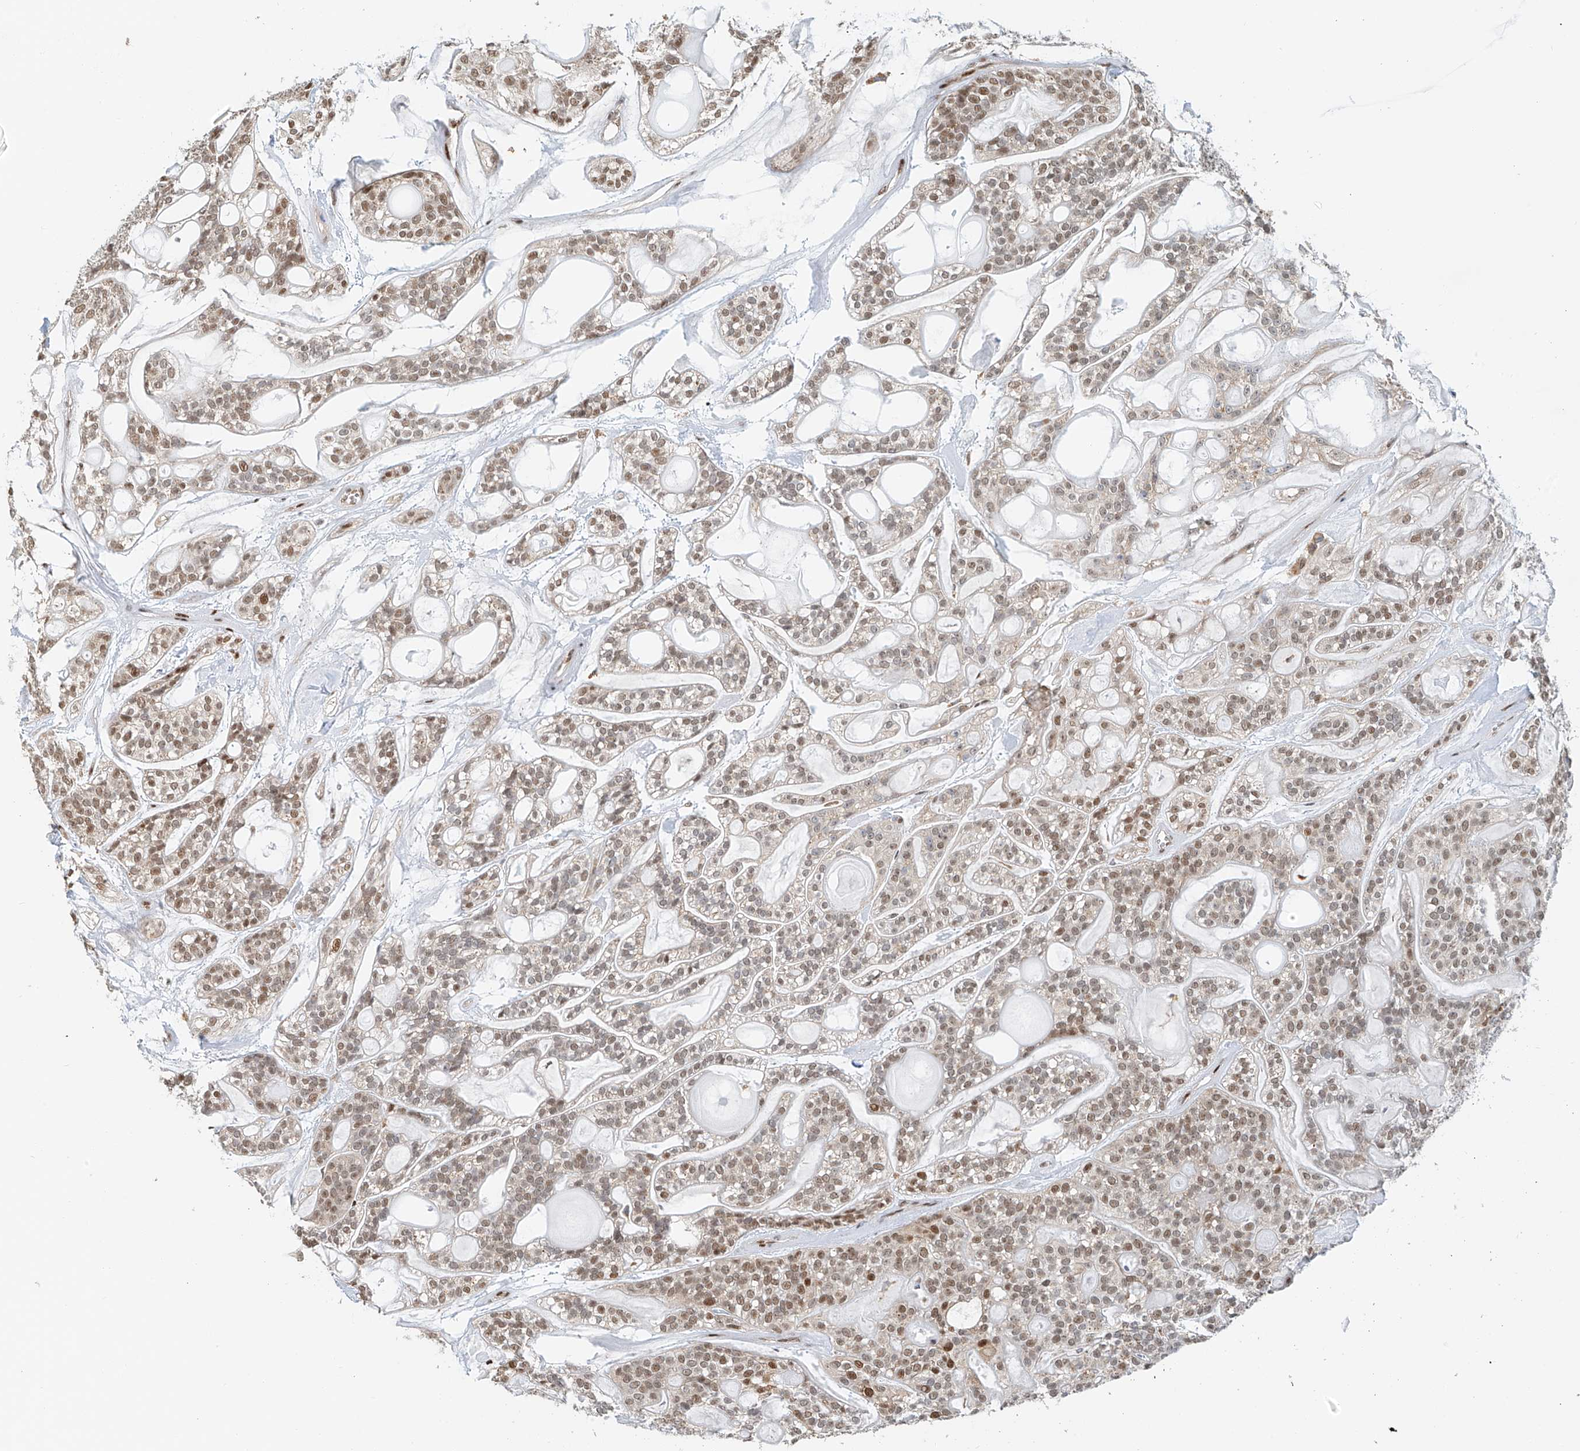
{"staining": {"intensity": "moderate", "quantity": ">75%", "location": "nuclear"}, "tissue": "head and neck cancer", "cell_type": "Tumor cells", "image_type": "cancer", "snomed": [{"axis": "morphology", "description": "Adenocarcinoma, NOS"}, {"axis": "topography", "description": "Head-Neck"}], "caption": "Immunohistochemical staining of human head and neck cancer (adenocarcinoma) demonstrates medium levels of moderate nuclear expression in about >75% of tumor cells.", "gene": "ZNF514", "patient": {"sex": "male", "age": 66}}